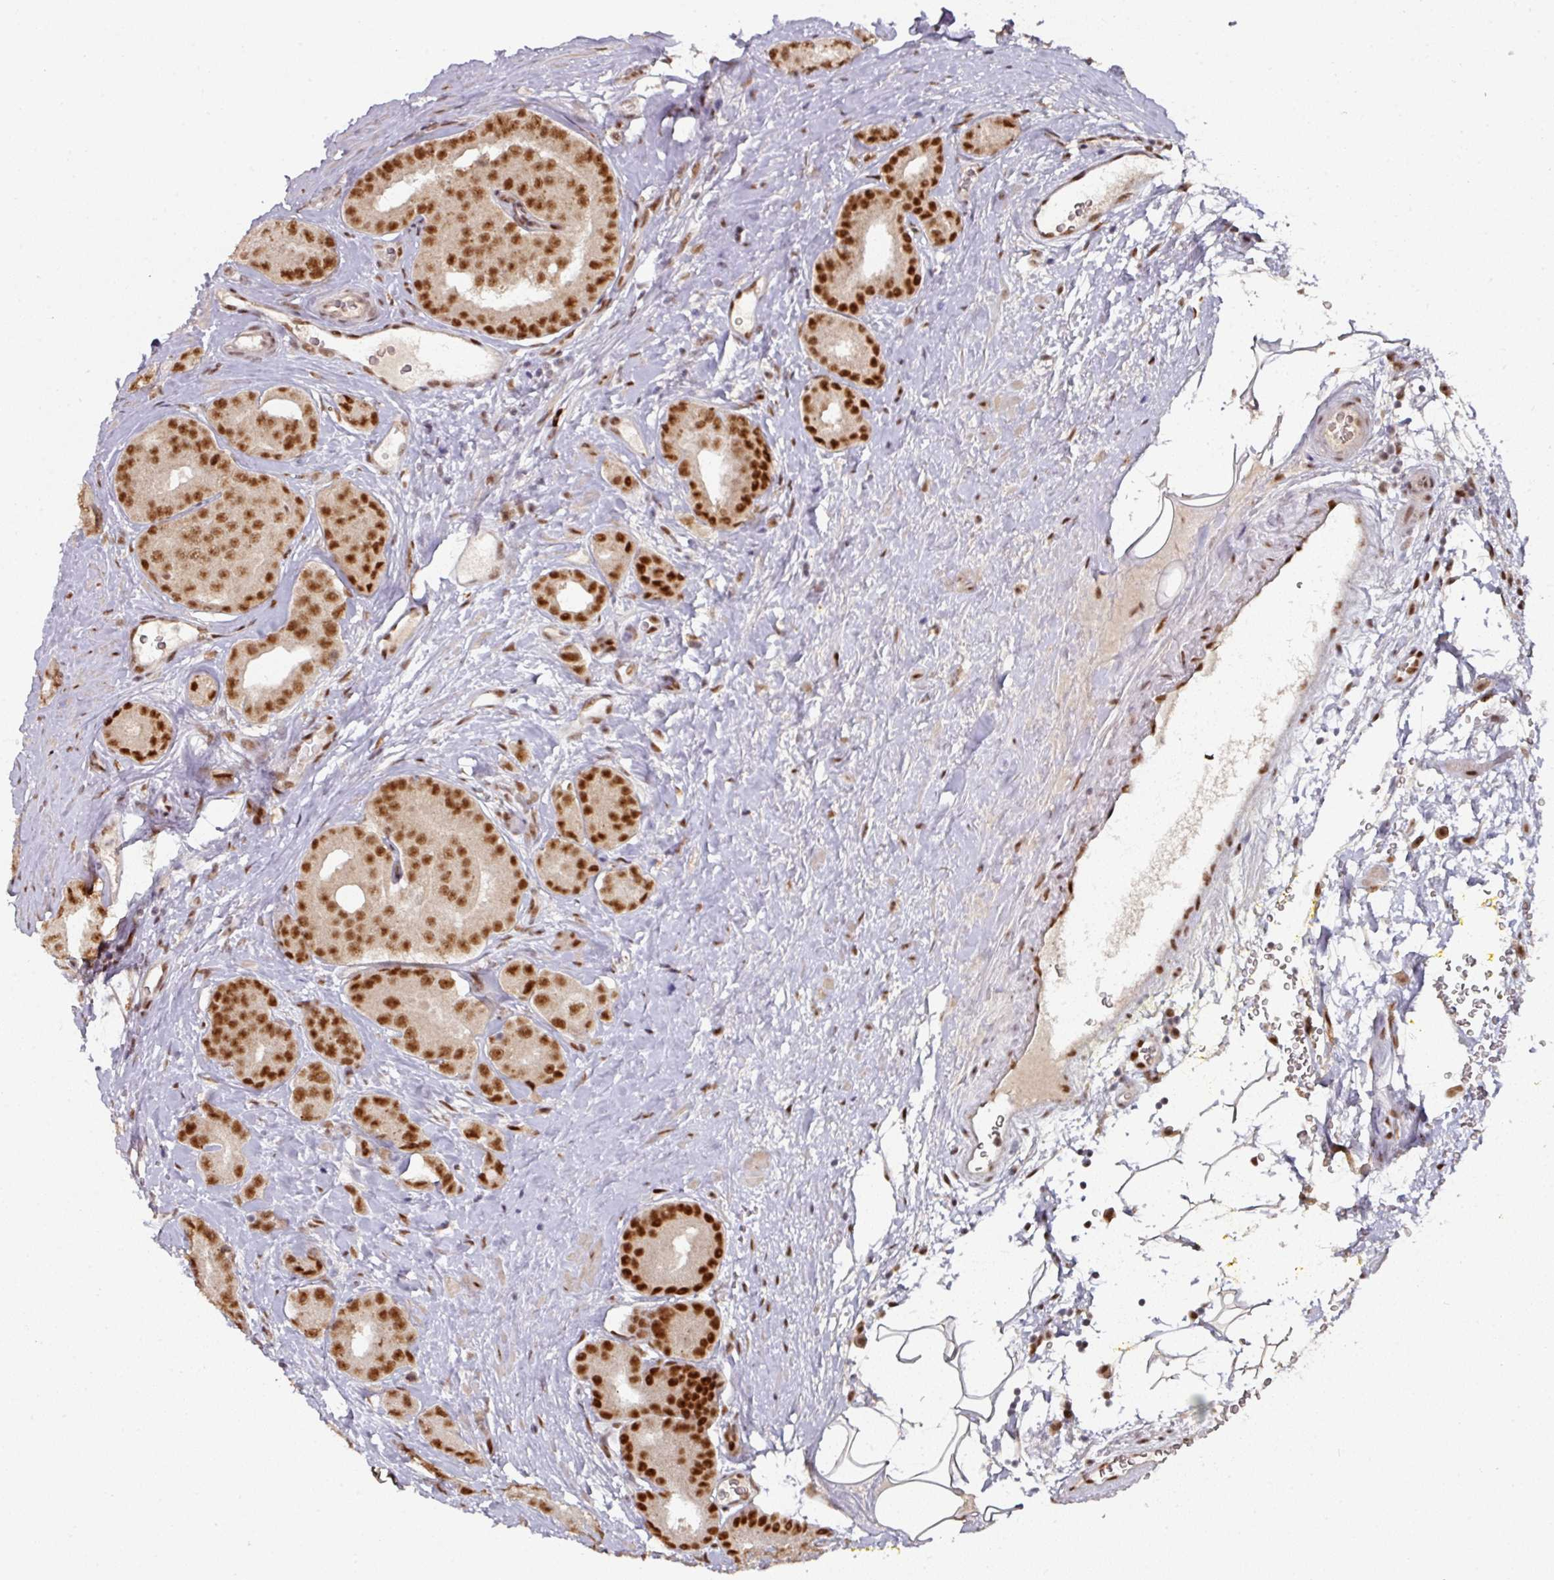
{"staining": {"intensity": "strong", "quantity": ">75%", "location": "nuclear"}, "tissue": "prostate cancer", "cell_type": "Tumor cells", "image_type": "cancer", "snomed": [{"axis": "morphology", "description": "Adenocarcinoma, High grade"}, {"axis": "topography", "description": "Prostate"}], "caption": "Immunohistochemical staining of high-grade adenocarcinoma (prostate) exhibits strong nuclear protein expression in about >75% of tumor cells.", "gene": "MEPCE", "patient": {"sex": "male", "age": 63}}